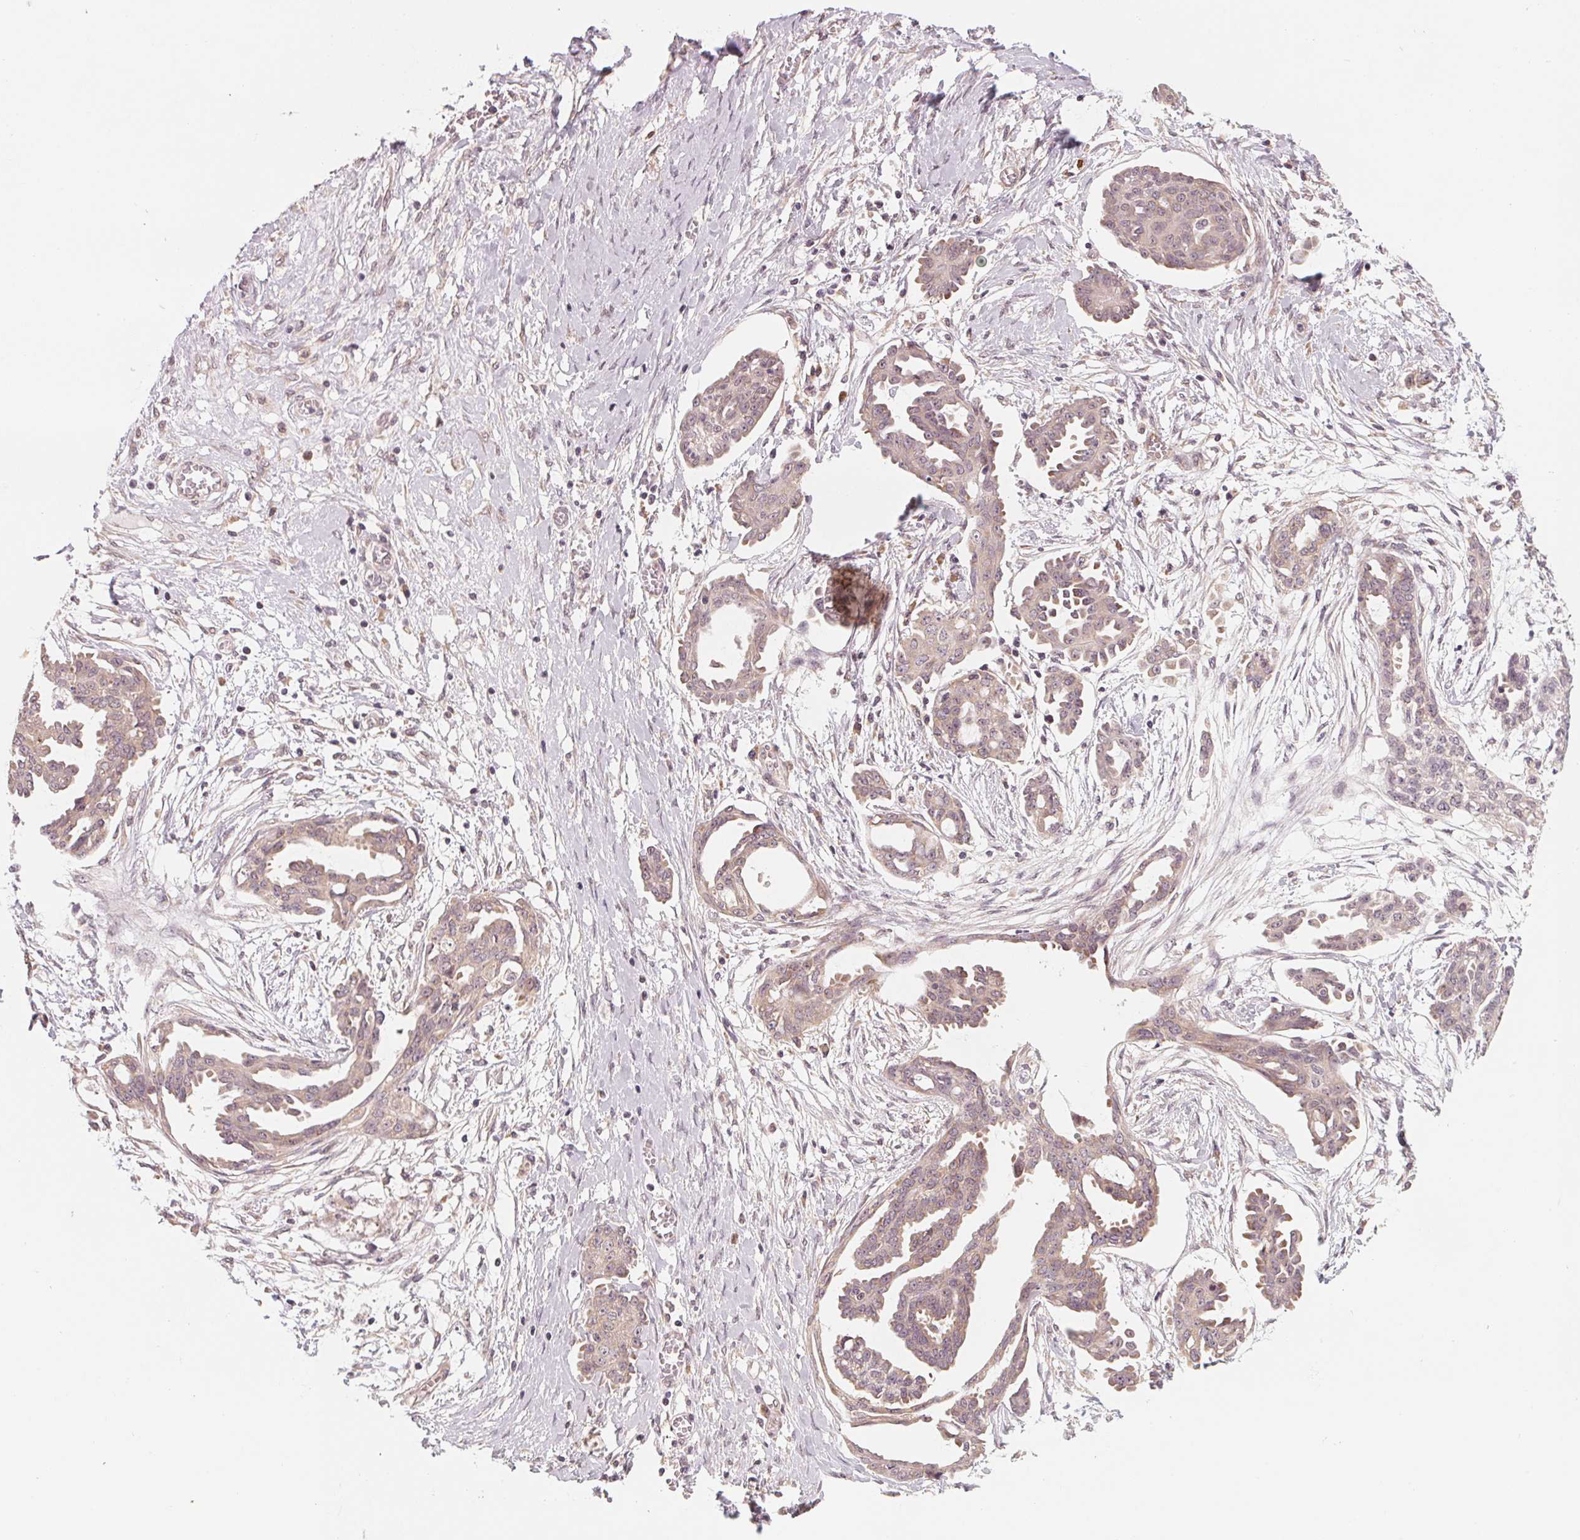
{"staining": {"intensity": "weak", "quantity": ">75%", "location": "cytoplasmic/membranous"}, "tissue": "ovarian cancer", "cell_type": "Tumor cells", "image_type": "cancer", "snomed": [{"axis": "morphology", "description": "Cystadenocarcinoma, serous, NOS"}, {"axis": "topography", "description": "Ovary"}], "caption": "IHC (DAB) staining of ovarian serous cystadenocarcinoma shows weak cytoplasmic/membranous protein expression in about >75% of tumor cells.", "gene": "GIGYF2", "patient": {"sex": "female", "age": 71}}